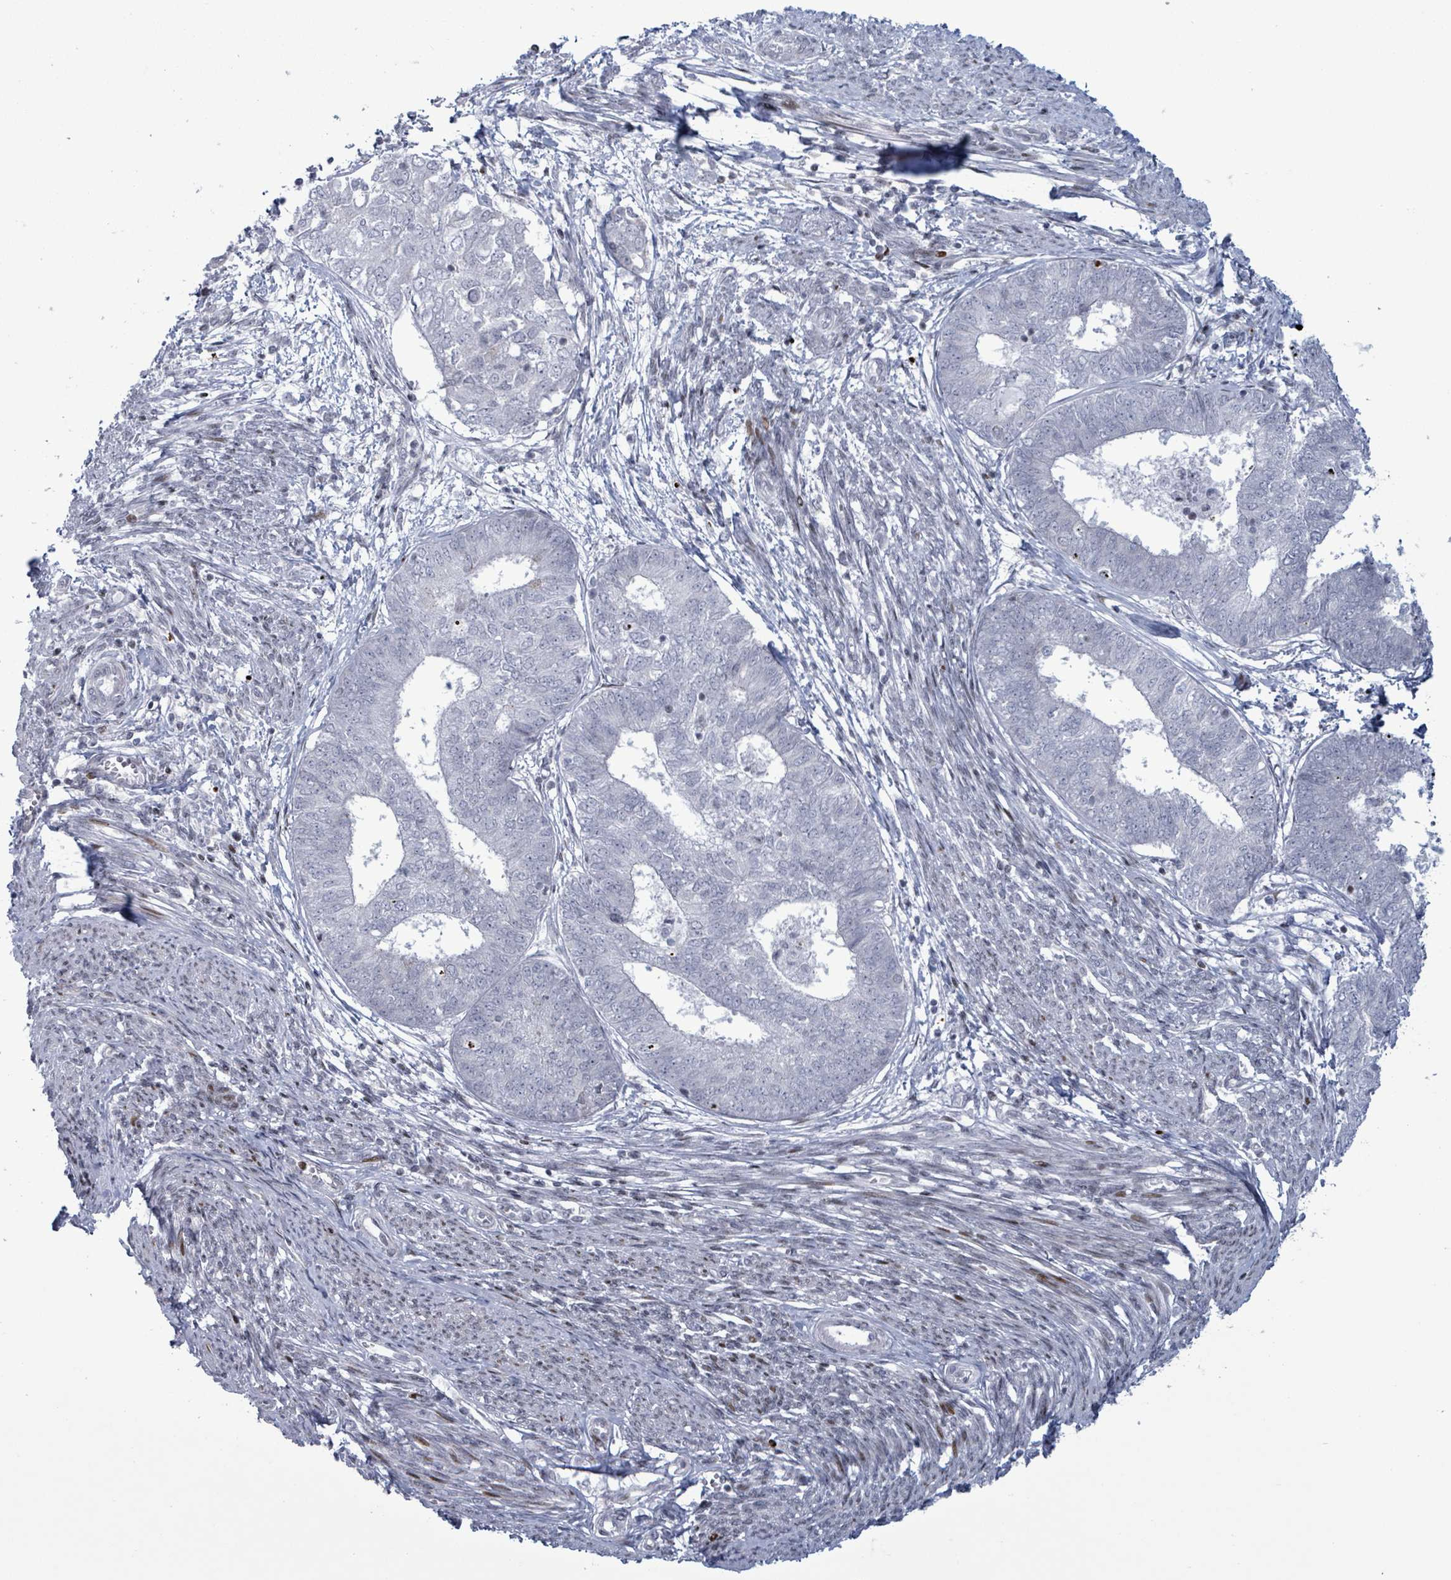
{"staining": {"intensity": "negative", "quantity": "none", "location": "none"}, "tissue": "endometrial cancer", "cell_type": "Tumor cells", "image_type": "cancer", "snomed": [{"axis": "morphology", "description": "Adenocarcinoma, NOS"}, {"axis": "topography", "description": "Endometrium"}], "caption": "An image of endometrial cancer (adenocarcinoma) stained for a protein reveals no brown staining in tumor cells.", "gene": "FNDC4", "patient": {"sex": "female", "age": 62}}